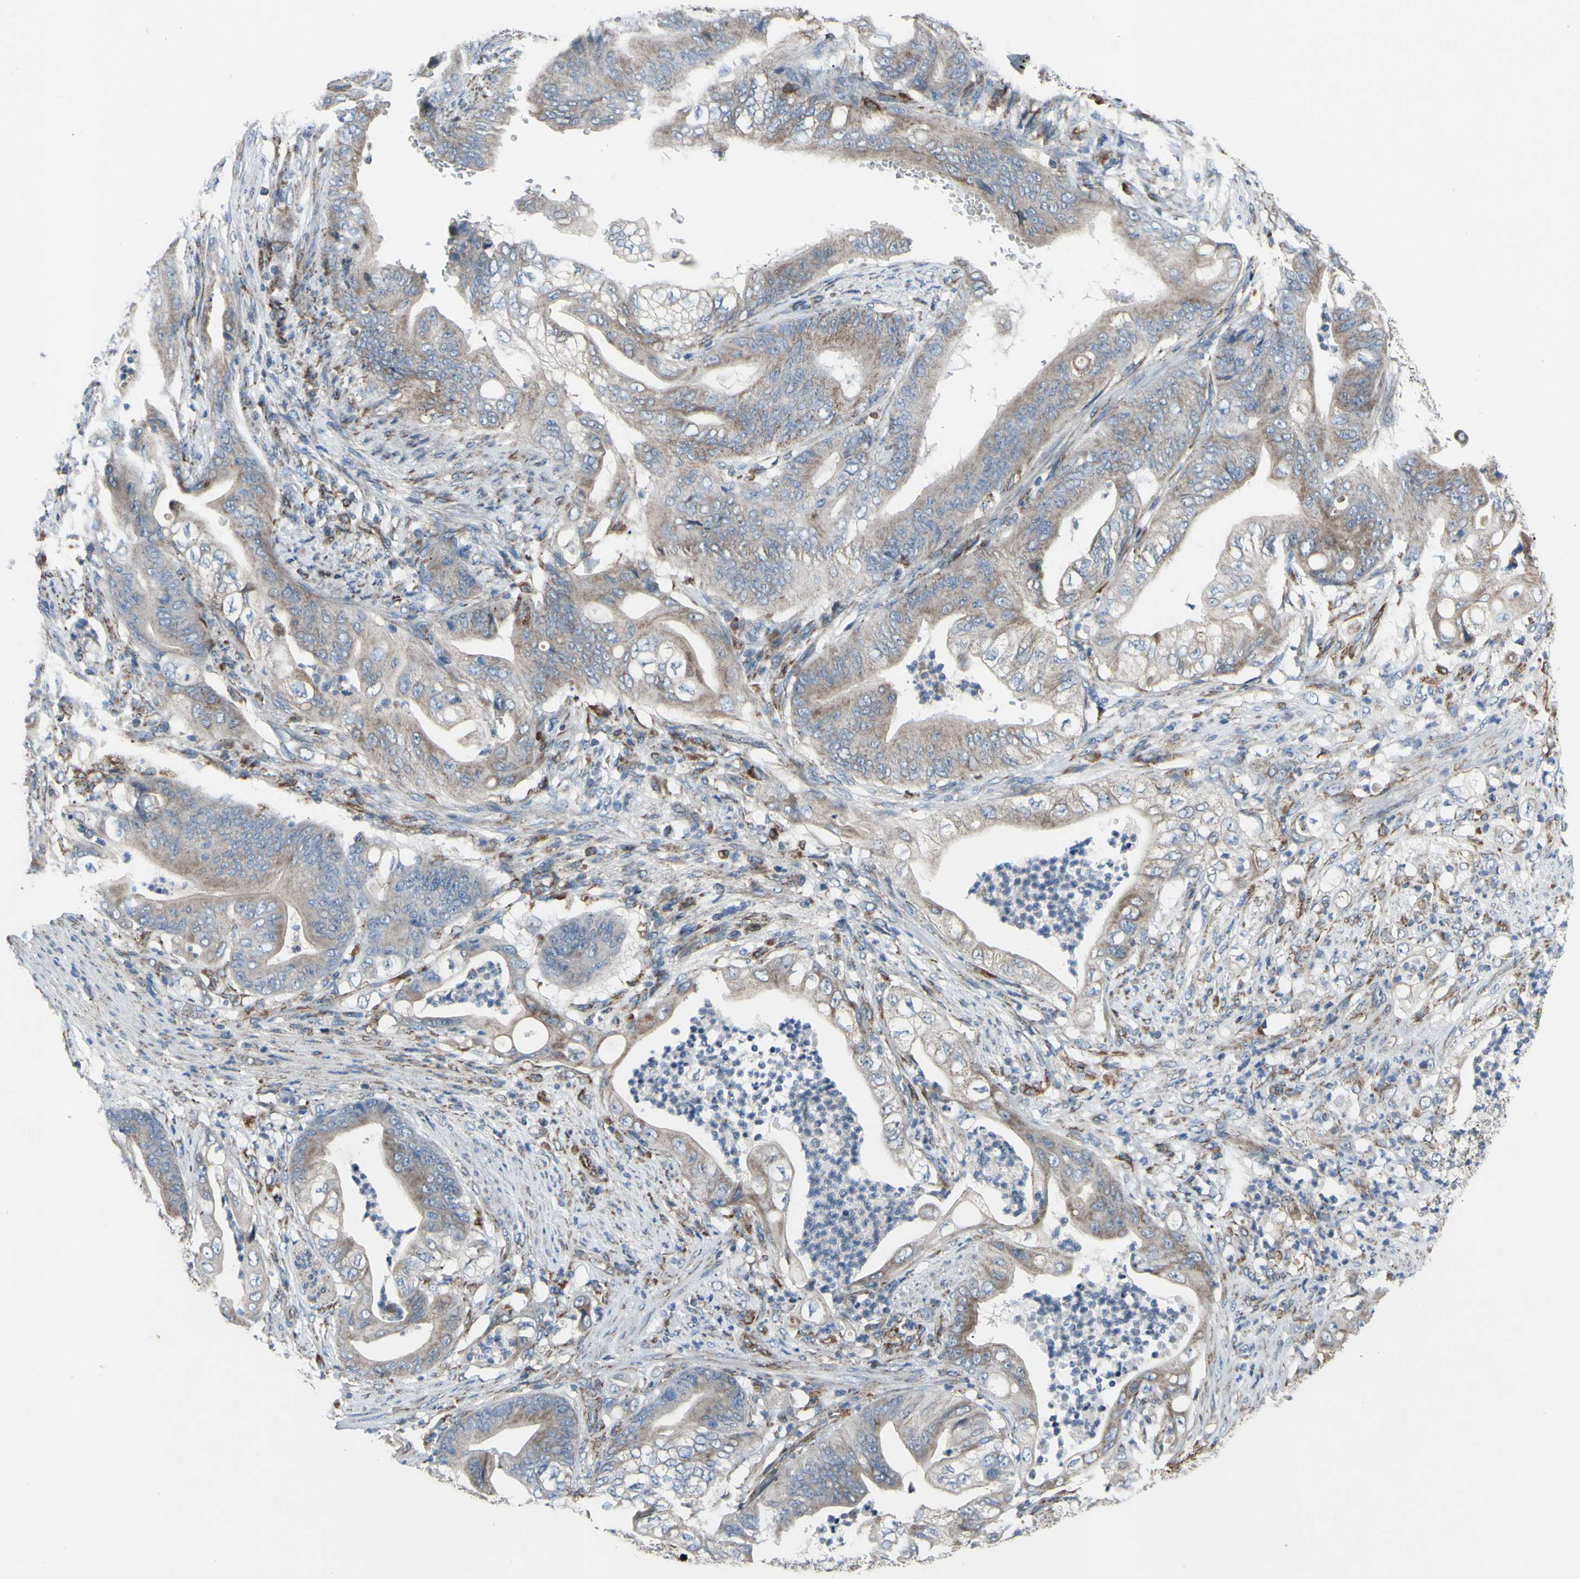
{"staining": {"intensity": "weak", "quantity": ">75%", "location": "cytoplasmic/membranous"}, "tissue": "stomach cancer", "cell_type": "Tumor cells", "image_type": "cancer", "snomed": [{"axis": "morphology", "description": "Adenocarcinoma, NOS"}, {"axis": "topography", "description": "Stomach"}], "caption": "Weak cytoplasmic/membranous protein positivity is present in approximately >75% of tumor cells in stomach adenocarcinoma.", "gene": "EMC7", "patient": {"sex": "female", "age": 73}}